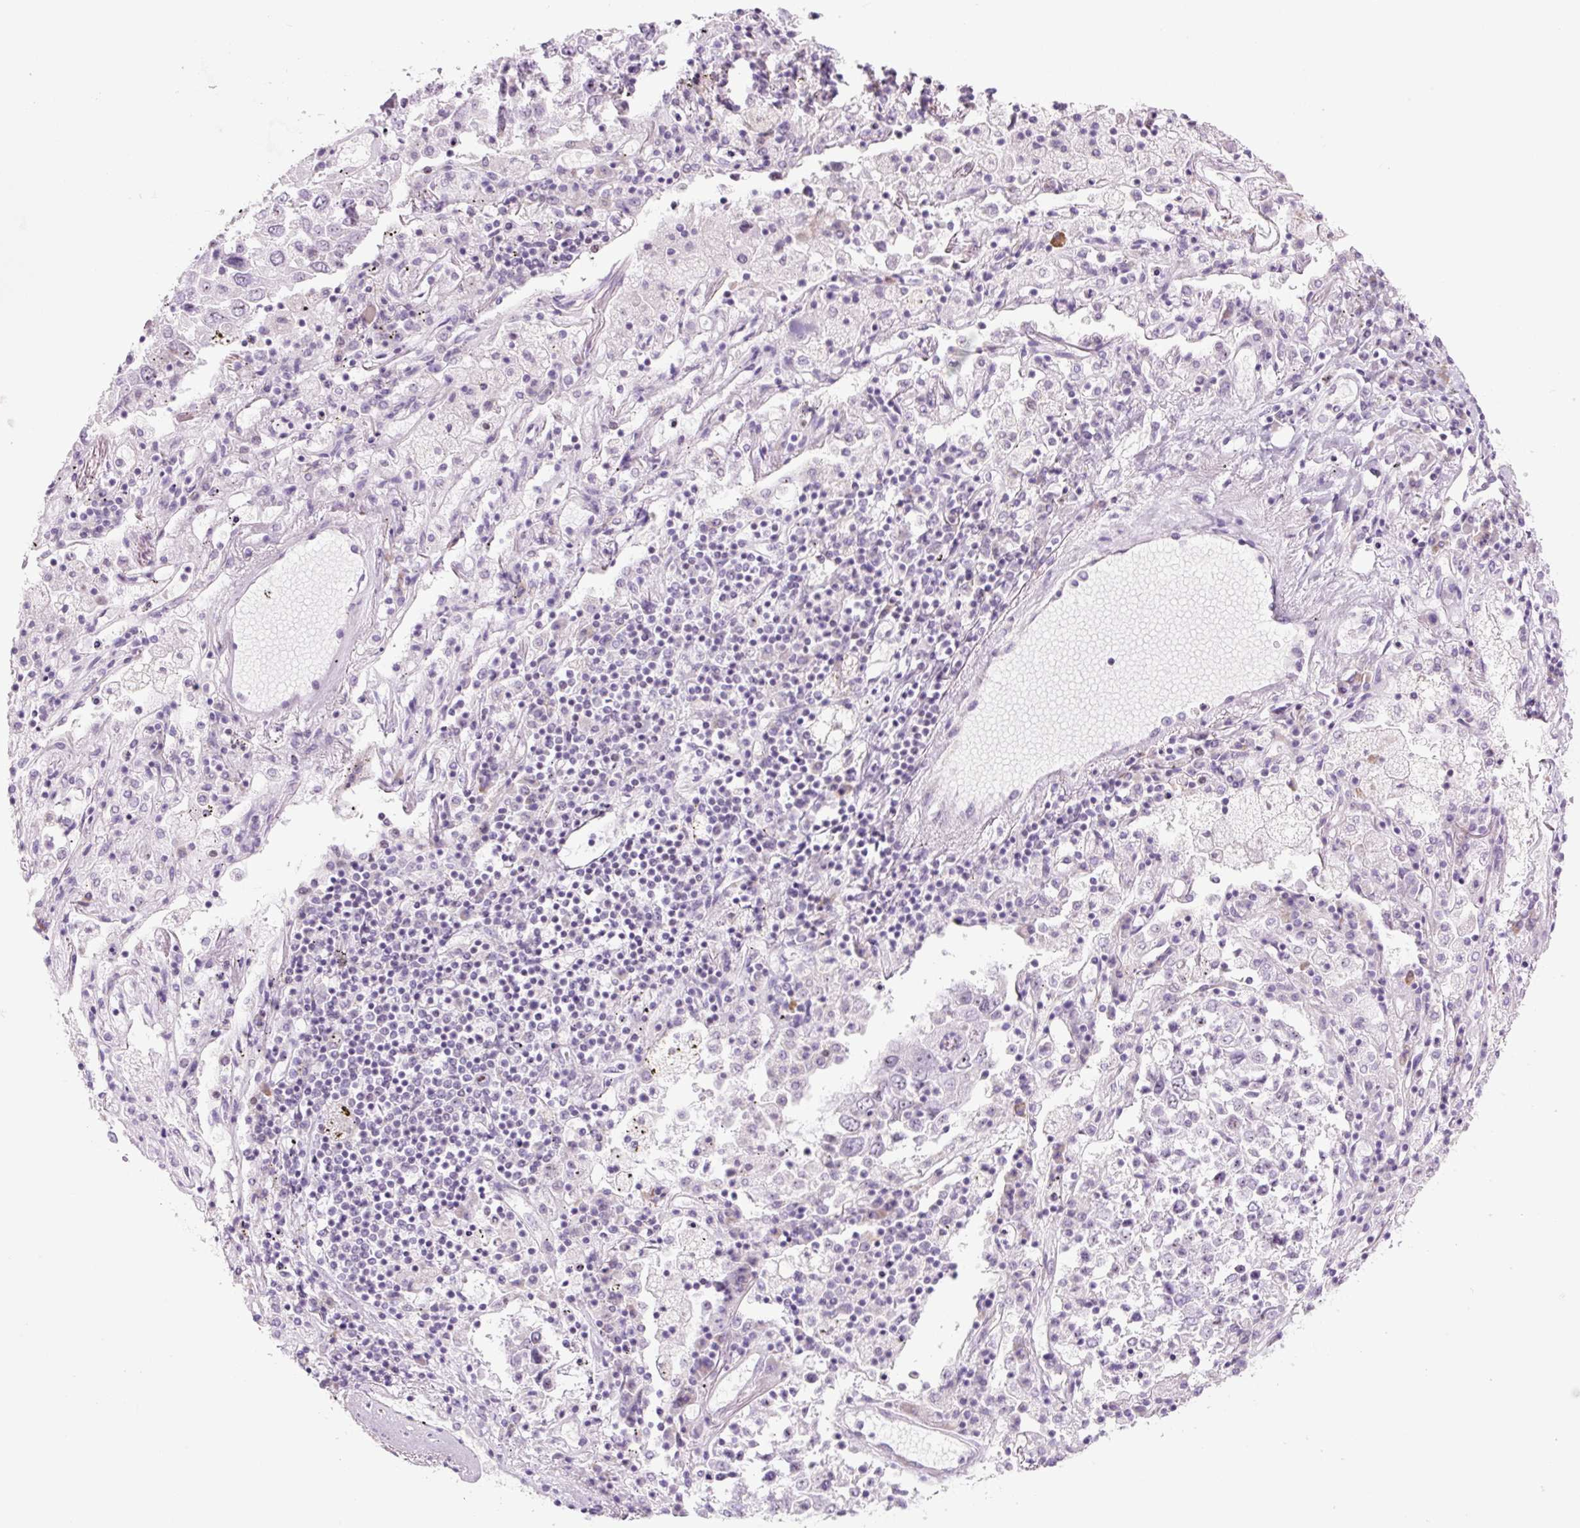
{"staining": {"intensity": "negative", "quantity": "none", "location": "none"}, "tissue": "lung cancer", "cell_type": "Tumor cells", "image_type": "cancer", "snomed": [{"axis": "morphology", "description": "Squamous cell carcinoma, NOS"}, {"axis": "topography", "description": "Lung"}], "caption": "IHC of lung cancer (squamous cell carcinoma) shows no expression in tumor cells.", "gene": "RRS1", "patient": {"sex": "male", "age": 65}}